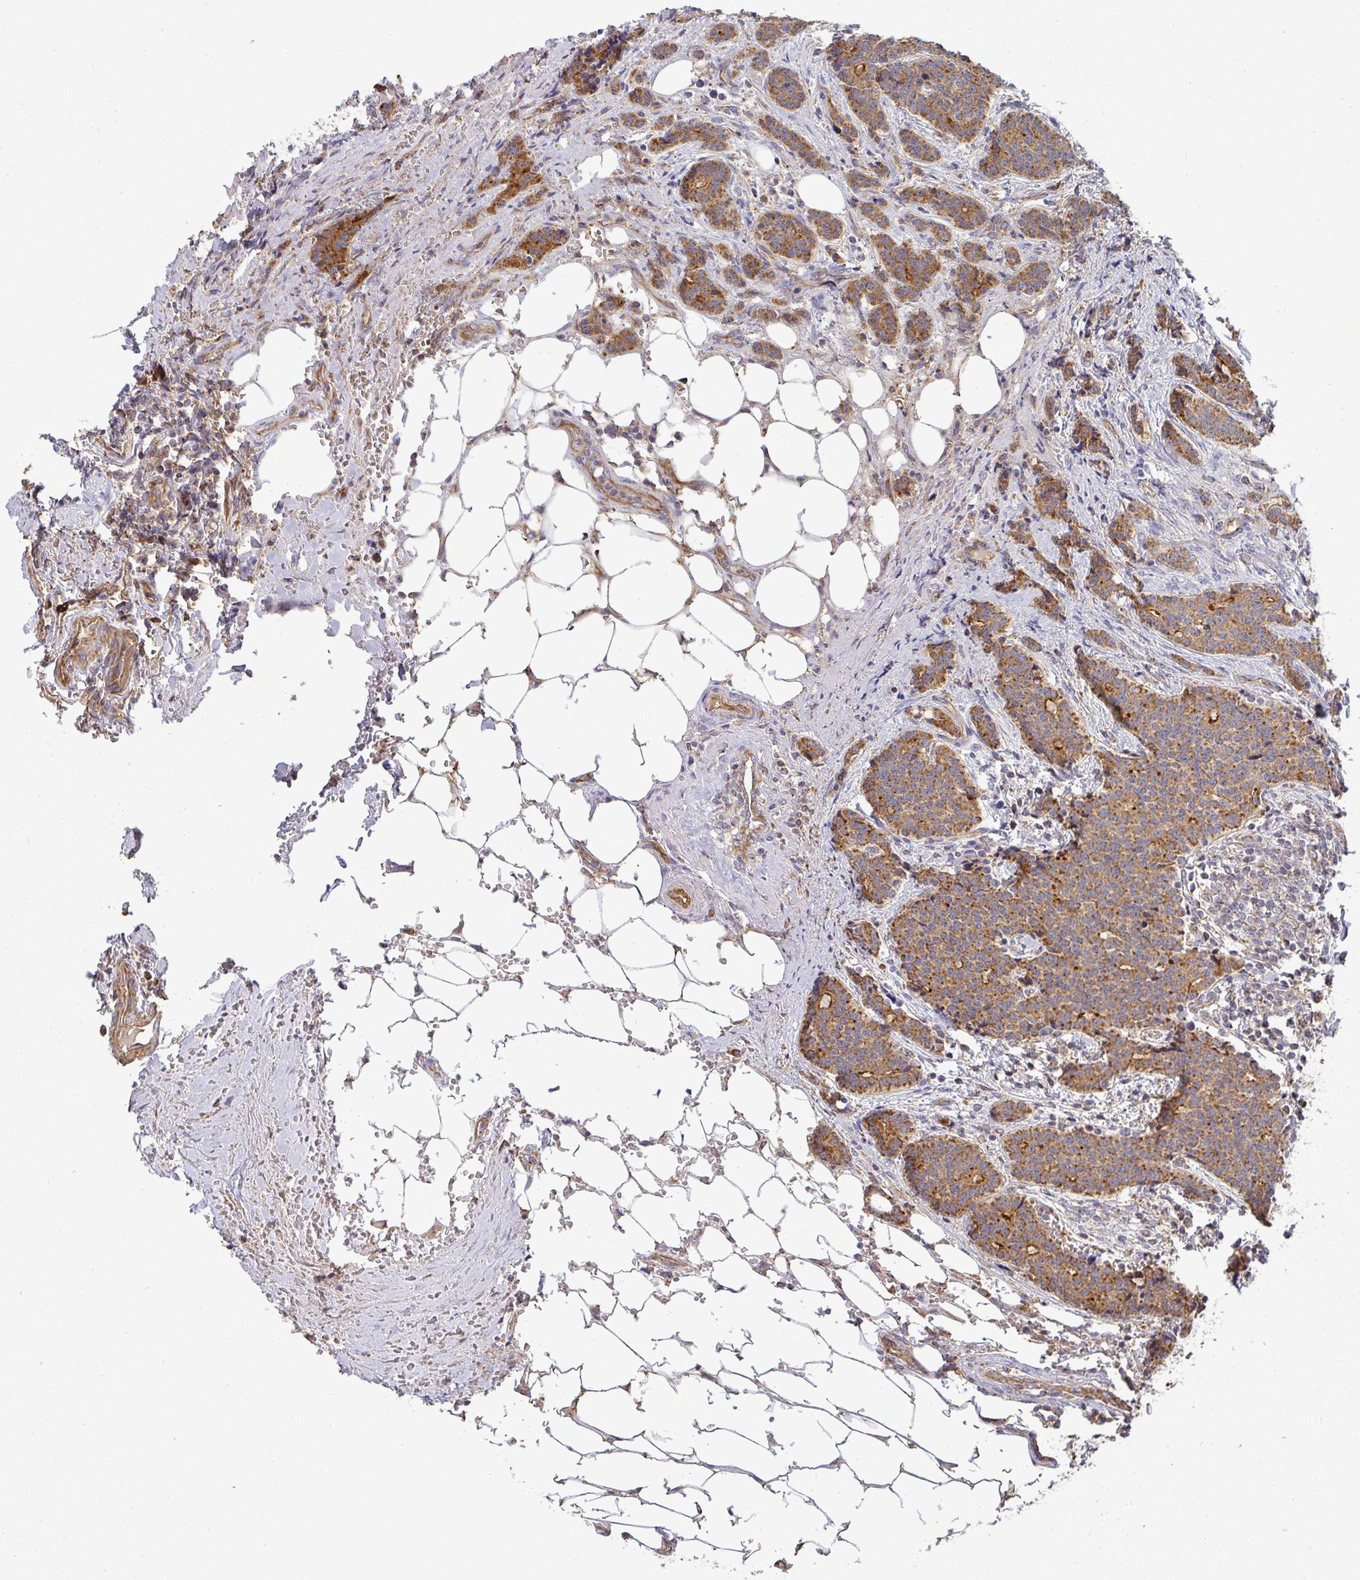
{"staining": {"intensity": "moderate", "quantity": ">75%", "location": "cytoplasmic/membranous"}, "tissue": "carcinoid", "cell_type": "Tumor cells", "image_type": "cancer", "snomed": [{"axis": "morphology", "description": "Carcinoid, malignant, NOS"}, {"axis": "topography", "description": "Small intestine"}], "caption": "Carcinoid (malignant) stained with a brown dye shows moderate cytoplasmic/membranous positive positivity in about >75% of tumor cells.", "gene": "B4GALT6", "patient": {"sex": "female", "age": 73}}